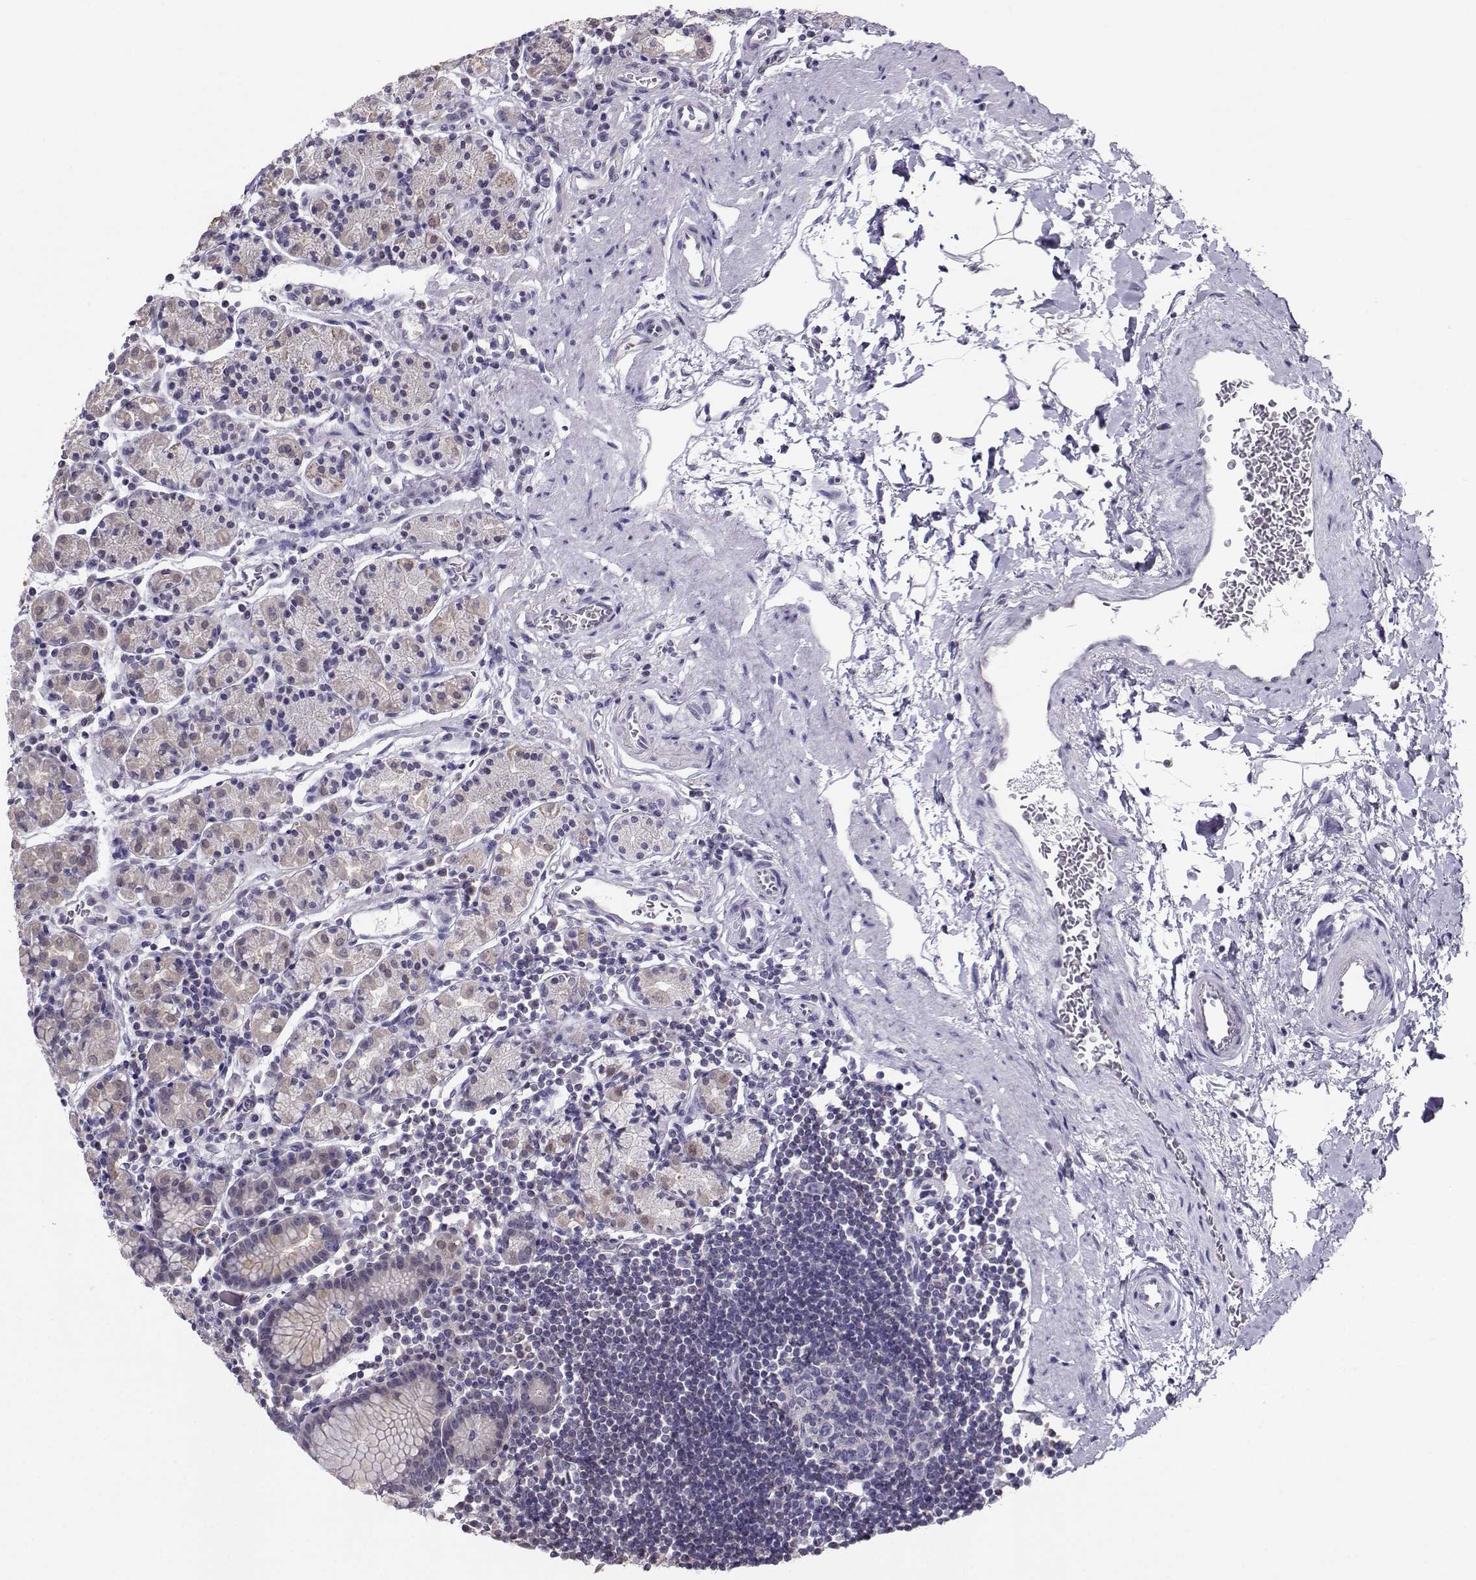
{"staining": {"intensity": "negative", "quantity": "none", "location": "none"}, "tissue": "stomach", "cell_type": "Glandular cells", "image_type": "normal", "snomed": [{"axis": "morphology", "description": "Normal tissue, NOS"}, {"axis": "topography", "description": "Stomach, upper"}, {"axis": "topography", "description": "Stomach"}], "caption": "This is a micrograph of immunohistochemistry staining of unremarkable stomach, which shows no positivity in glandular cells.", "gene": "PGK1", "patient": {"sex": "male", "age": 62}}